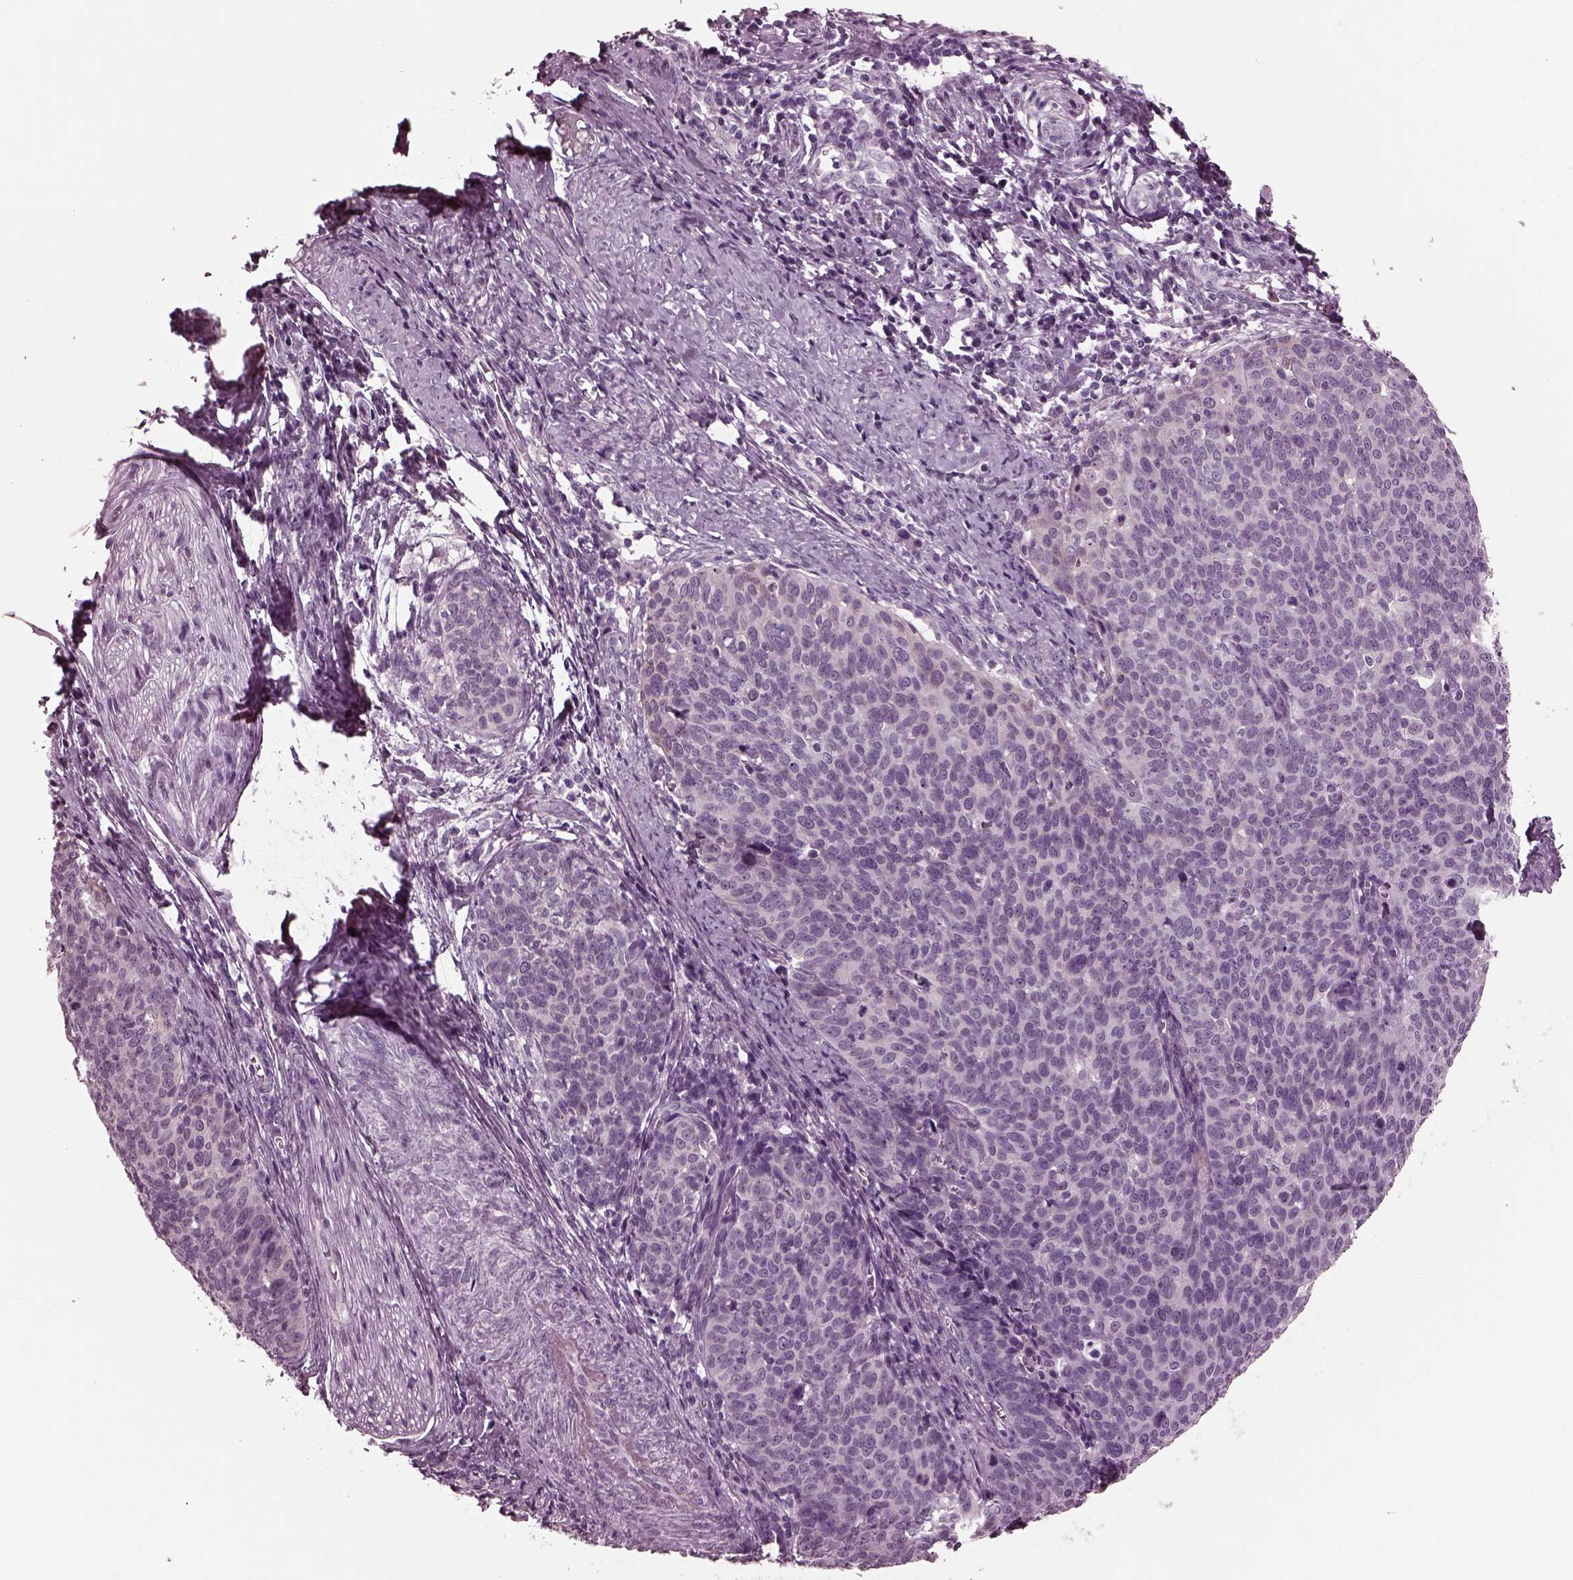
{"staining": {"intensity": "negative", "quantity": "none", "location": "none"}, "tissue": "cervical cancer", "cell_type": "Tumor cells", "image_type": "cancer", "snomed": [{"axis": "morphology", "description": "Normal tissue, NOS"}, {"axis": "morphology", "description": "Squamous cell carcinoma, NOS"}, {"axis": "topography", "description": "Cervix"}], "caption": "A micrograph of human cervical squamous cell carcinoma is negative for staining in tumor cells.", "gene": "MIB2", "patient": {"sex": "female", "age": 39}}